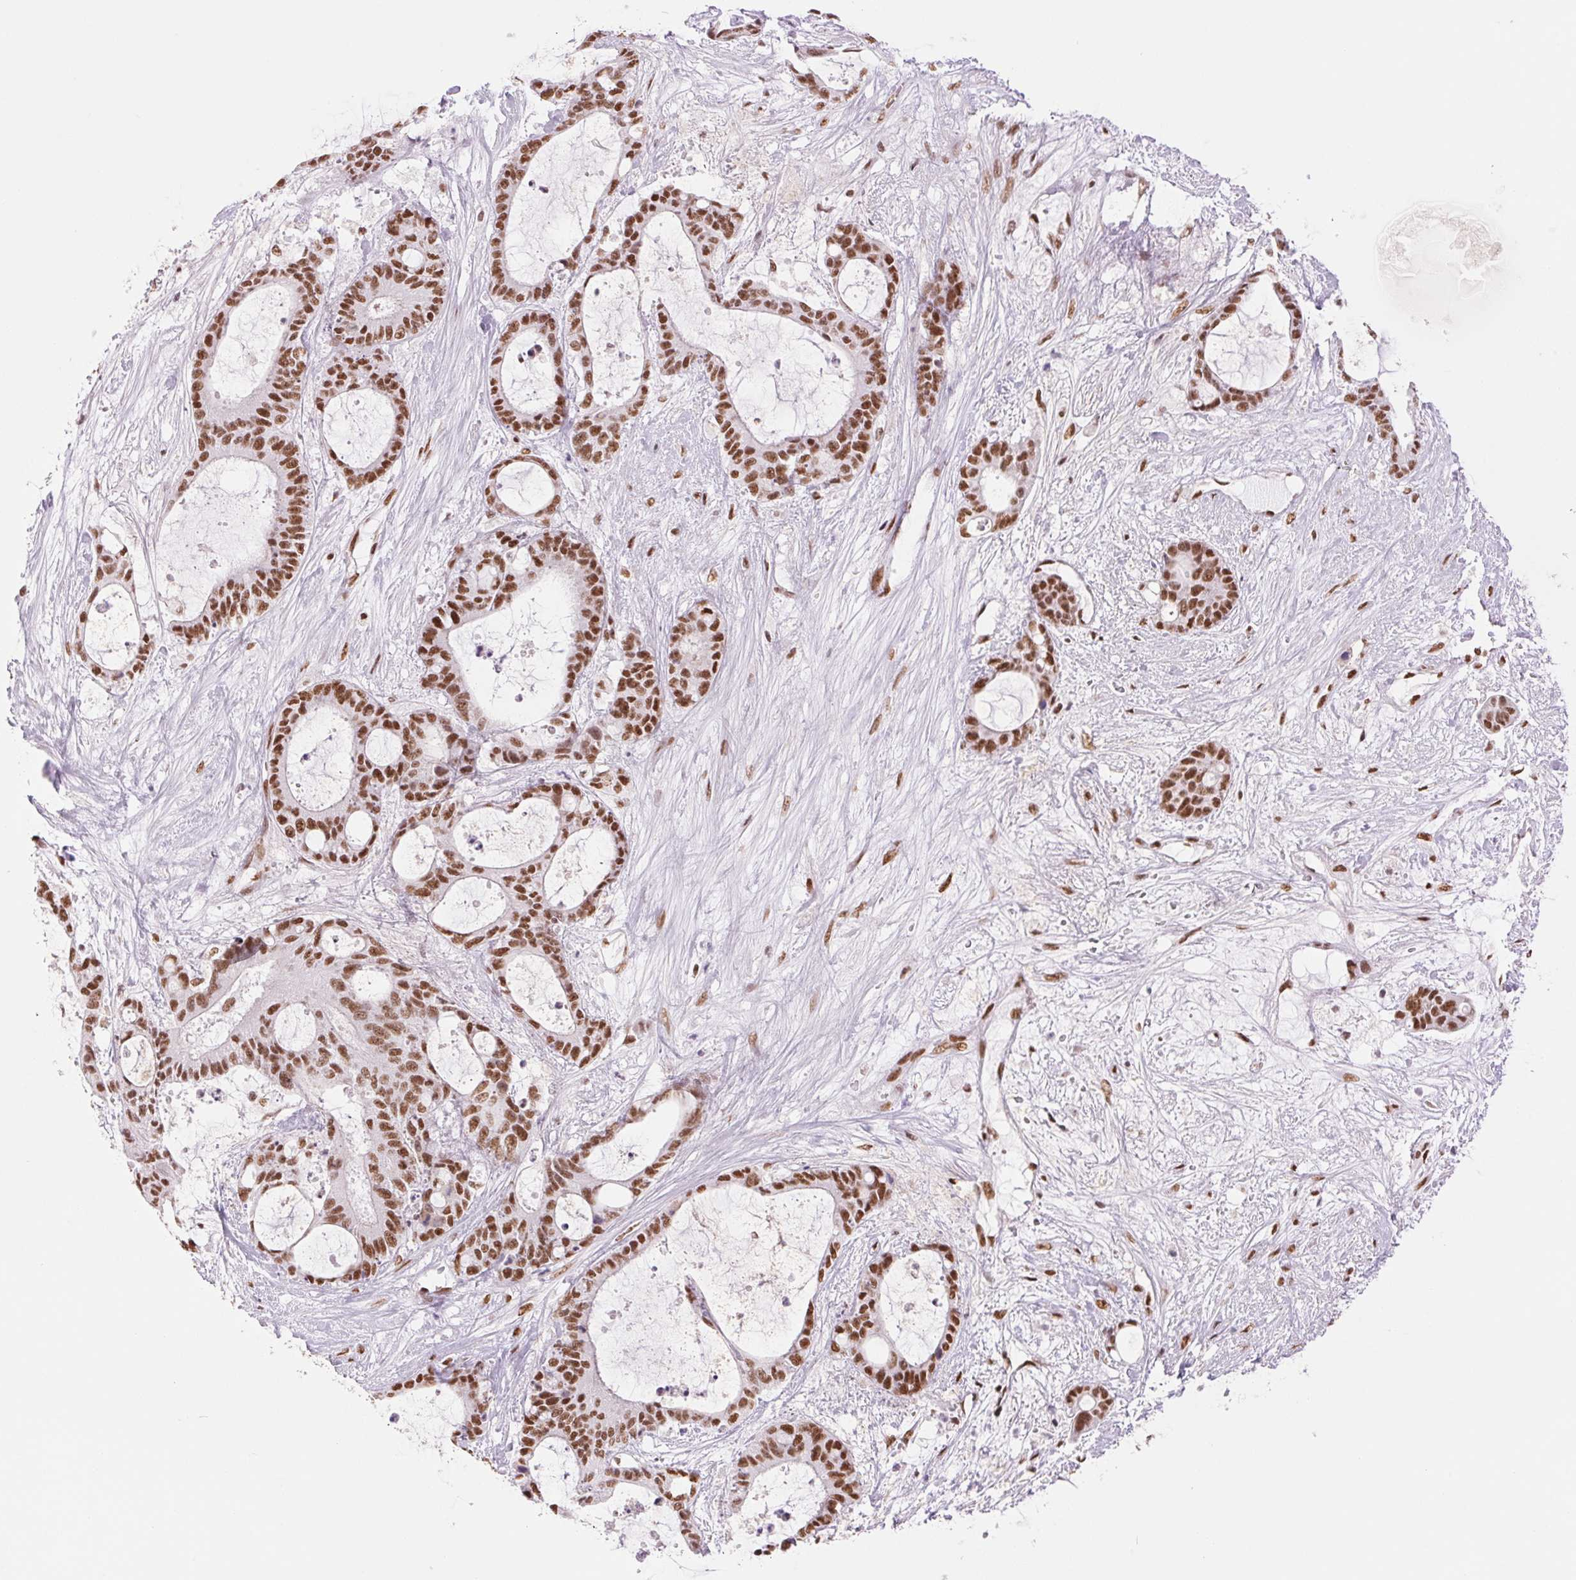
{"staining": {"intensity": "moderate", "quantity": ">75%", "location": "nuclear"}, "tissue": "liver cancer", "cell_type": "Tumor cells", "image_type": "cancer", "snomed": [{"axis": "morphology", "description": "Normal tissue, NOS"}, {"axis": "morphology", "description": "Cholangiocarcinoma"}, {"axis": "topography", "description": "Liver"}, {"axis": "topography", "description": "Peripheral nerve tissue"}], "caption": "Liver cancer stained for a protein (brown) displays moderate nuclear positive staining in about >75% of tumor cells.", "gene": "ZFR2", "patient": {"sex": "female", "age": 73}}